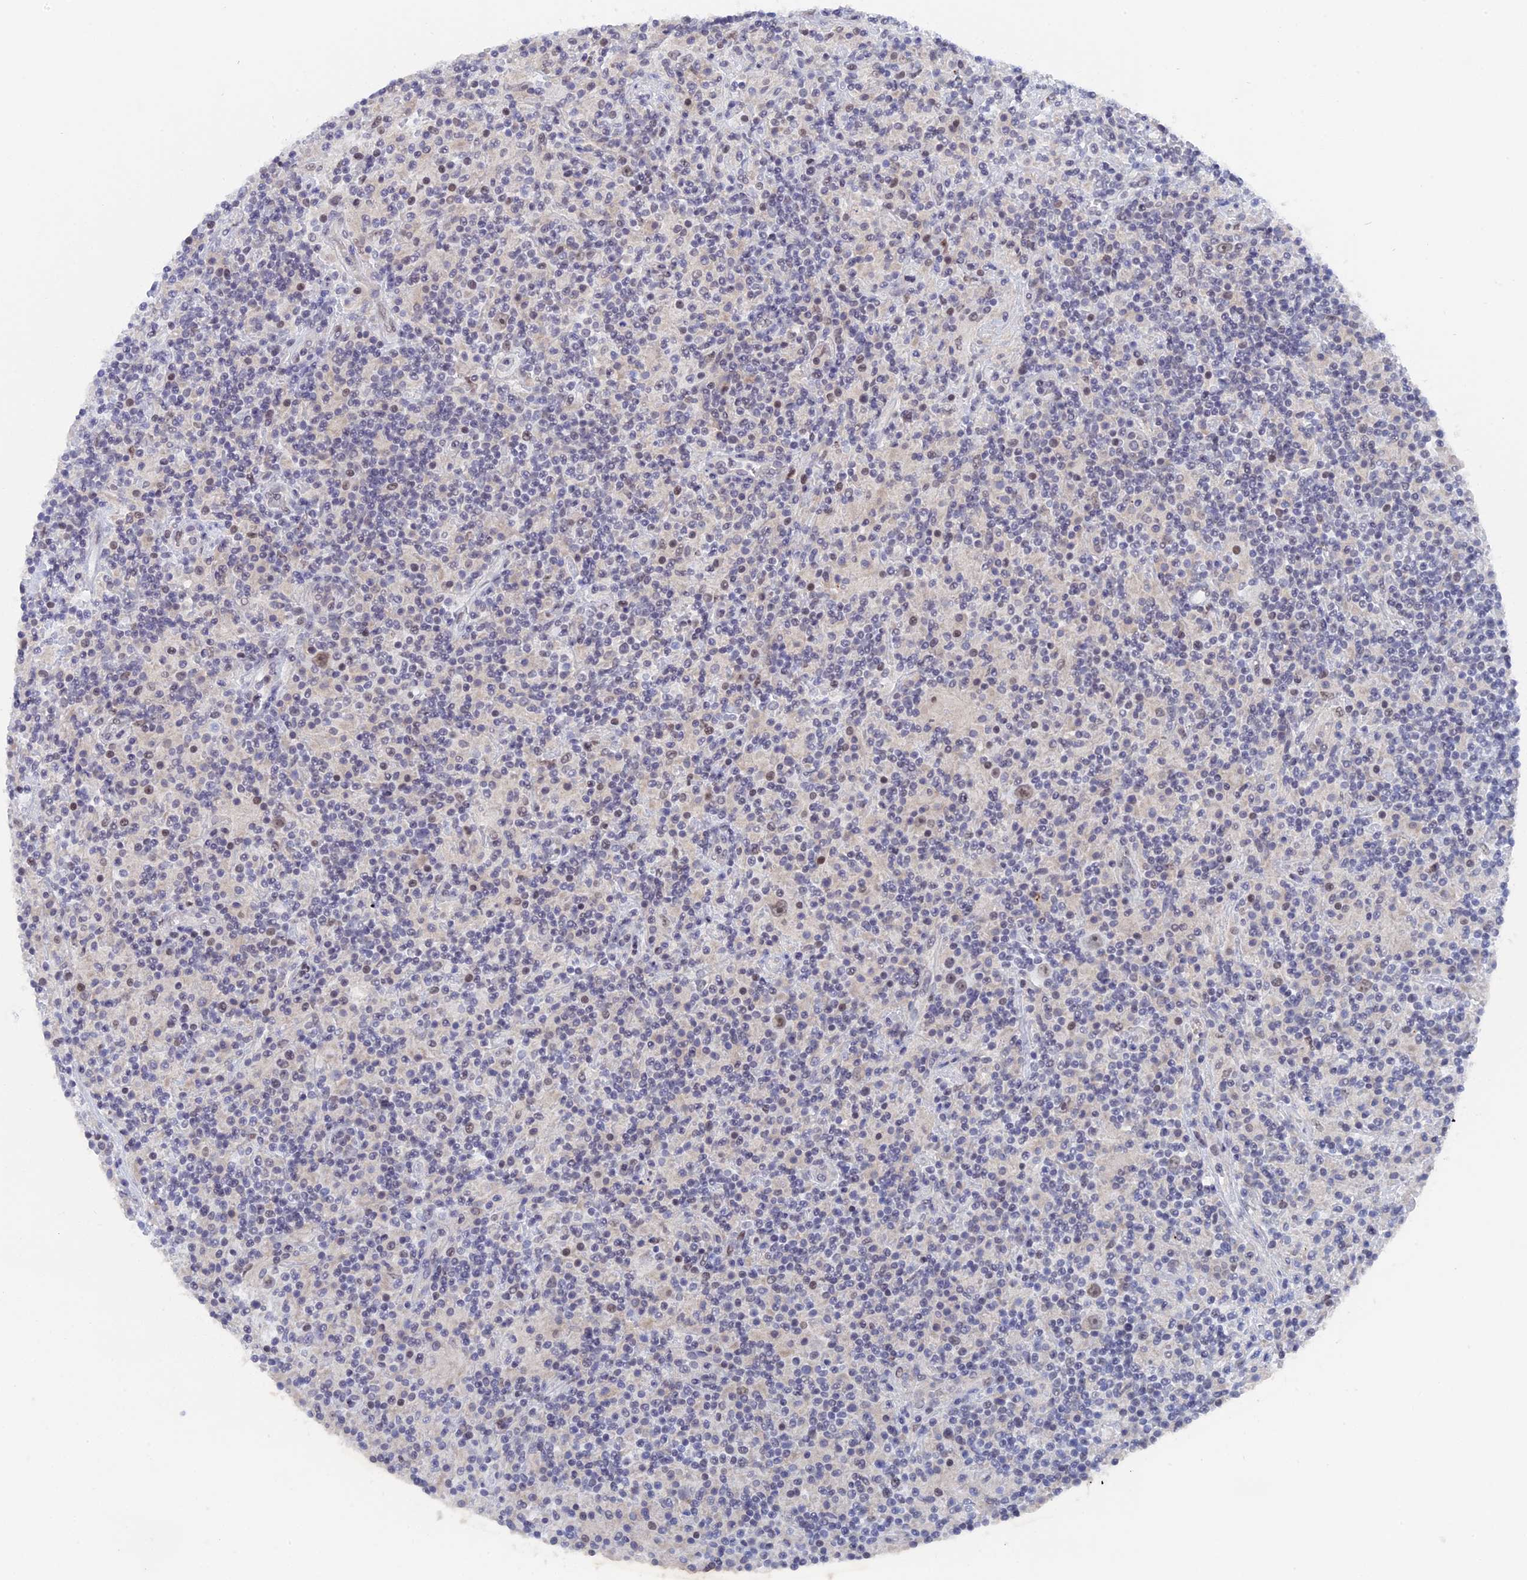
{"staining": {"intensity": "weak", "quantity": ">75%", "location": "nuclear"}, "tissue": "lymphoma", "cell_type": "Tumor cells", "image_type": "cancer", "snomed": [{"axis": "morphology", "description": "Hodgkin's disease, NOS"}, {"axis": "topography", "description": "Lymph node"}], "caption": "A brown stain shows weak nuclear positivity of a protein in lymphoma tumor cells.", "gene": "BRD2", "patient": {"sex": "male", "age": 70}}